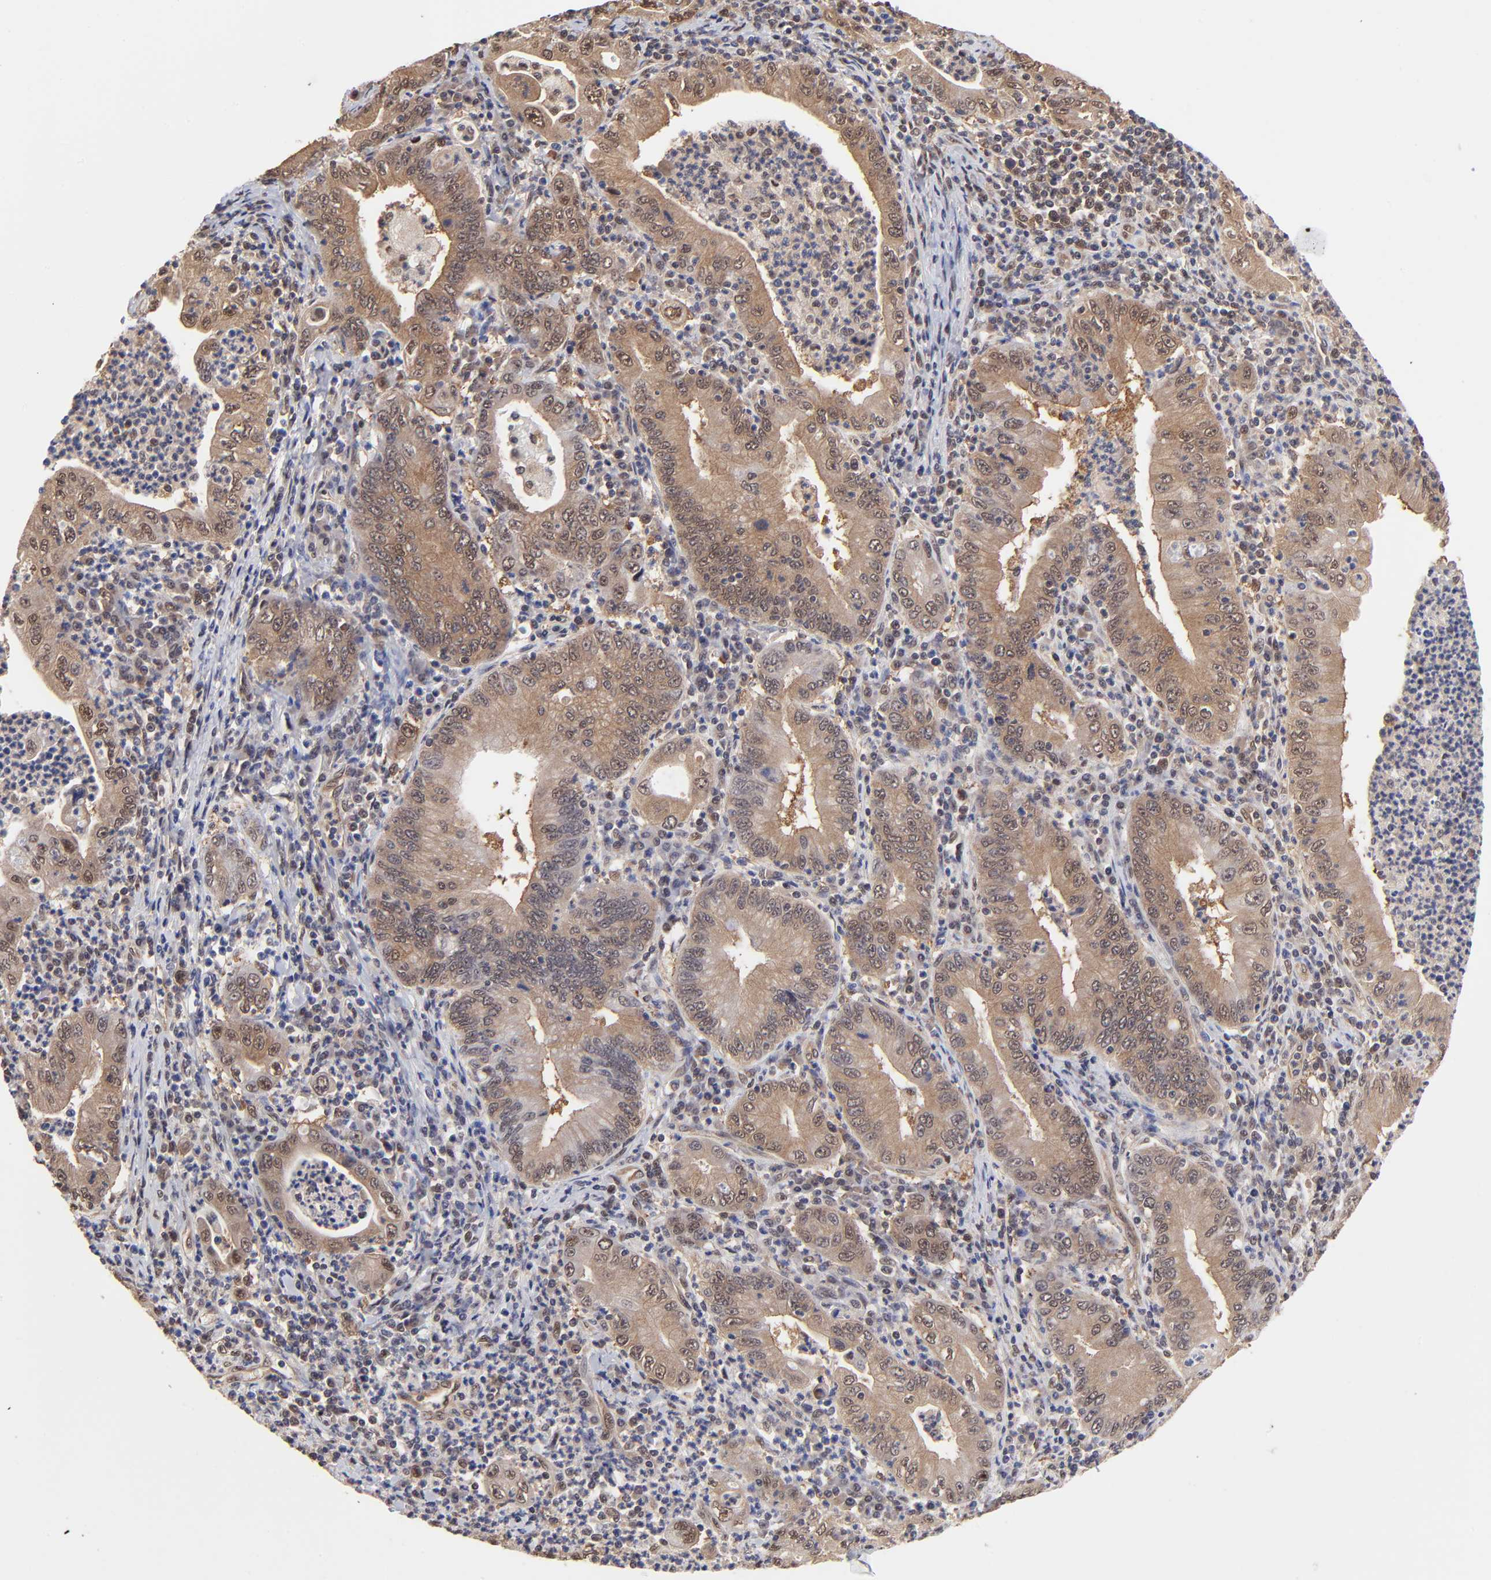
{"staining": {"intensity": "weak", "quantity": ">75%", "location": "cytoplasmic/membranous"}, "tissue": "stomach cancer", "cell_type": "Tumor cells", "image_type": "cancer", "snomed": [{"axis": "morphology", "description": "Normal tissue, NOS"}, {"axis": "morphology", "description": "Adenocarcinoma, NOS"}, {"axis": "topography", "description": "Esophagus"}, {"axis": "topography", "description": "Stomach, upper"}, {"axis": "topography", "description": "Peripheral nerve tissue"}], "caption": "Approximately >75% of tumor cells in human stomach adenocarcinoma show weak cytoplasmic/membranous protein positivity as visualized by brown immunohistochemical staining.", "gene": "PSMC4", "patient": {"sex": "male", "age": 62}}